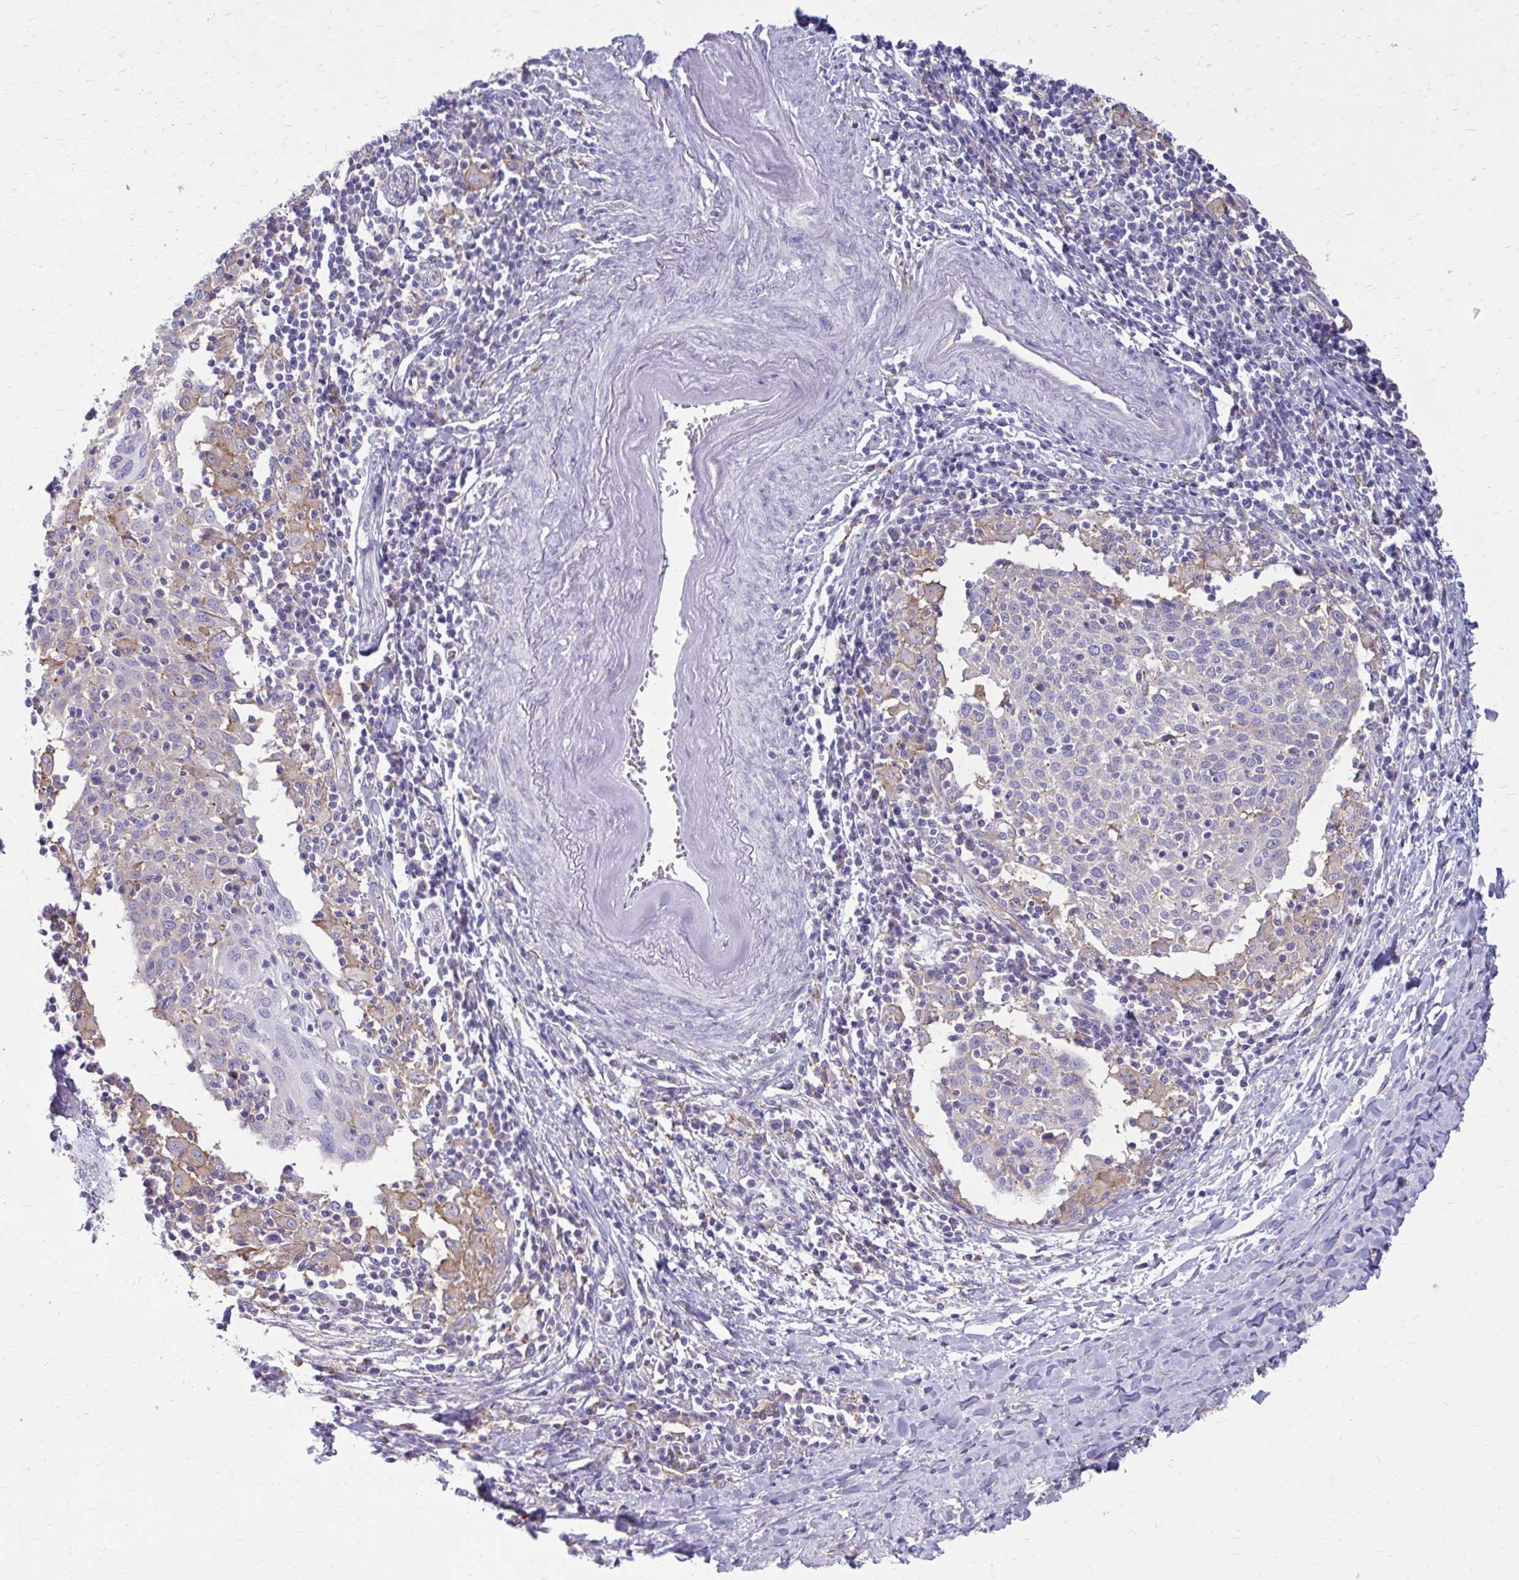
{"staining": {"intensity": "negative", "quantity": "none", "location": "none"}, "tissue": "cervical cancer", "cell_type": "Tumor cells", "image_type": "cancer", "snomed": [{"axis": "morphology", "description": "Squamous cell carcinoma, NOS"}, {"axis": "topography", "description": "Cervix"}], "caption": "Immunohistochemical staining of cervical squamous cell carcinoma demonstrates no significant positivity in tumor cells.", "gene": "CLTA", "patient": {"sex": "female", "age": 52}}